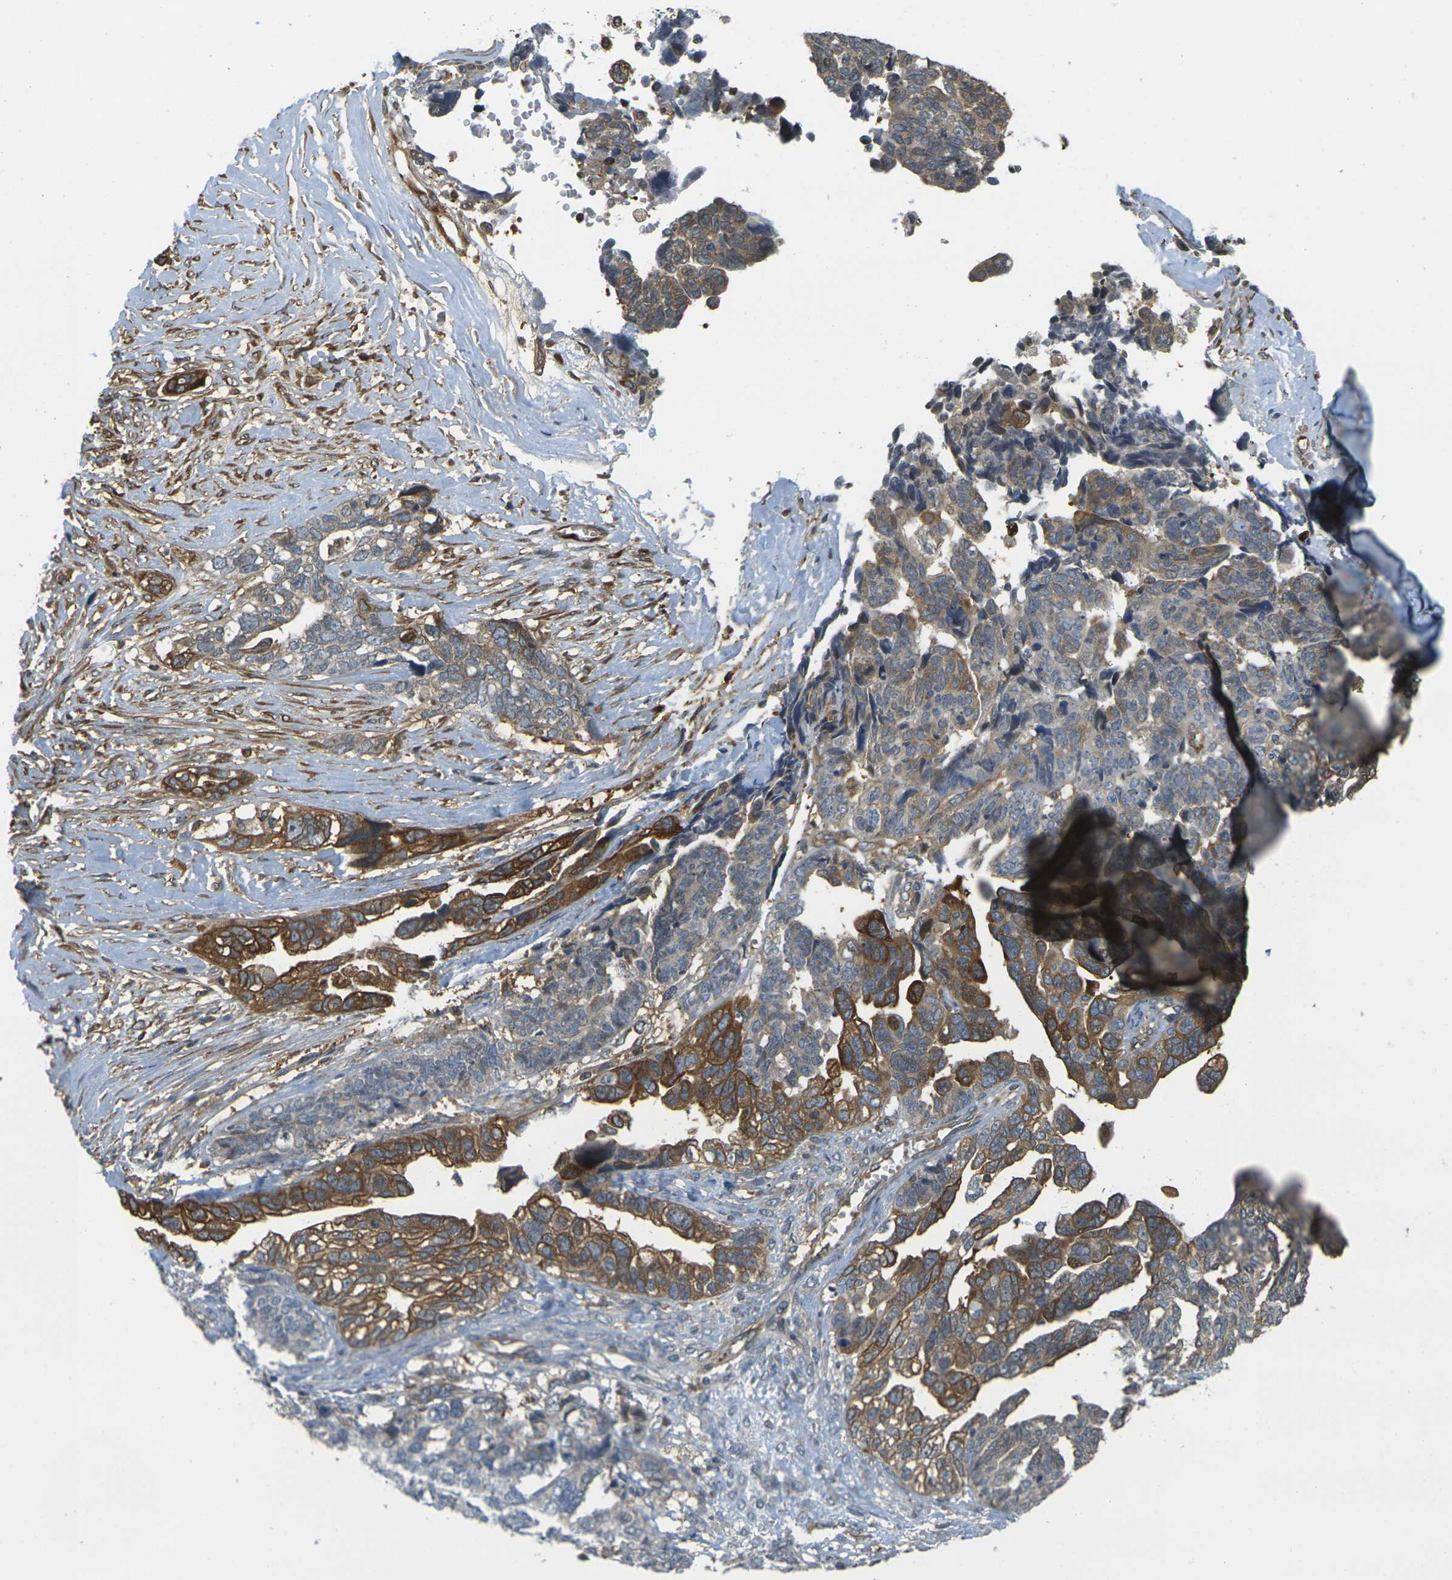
{"staining": {"intensity": "strong", "quantity": "25%-75%", "location": "cytoplasmic/membranous"}, "tissue": "ovarian cancer", "cell_type": "Tumor cells", "image_type": "cancer", "snomed": [{"axis": "morphology", "description": "Cystadenocarcinoma, serous, NOS"}, {"axis": "topography", "description": "Ovary"}], "caption": "Ovarian cancer (serous cystadenocarcinoma) tissue reveals strong cytoplasmic/membranous expression in approximately 25%-75% of tumor cells, visualized by immunohistochemistry. The protein of interest is shown in brown color, while the nuclei are stained blue.", "gene": "CAST", "patient": {"sex": "female", "age": 79}}